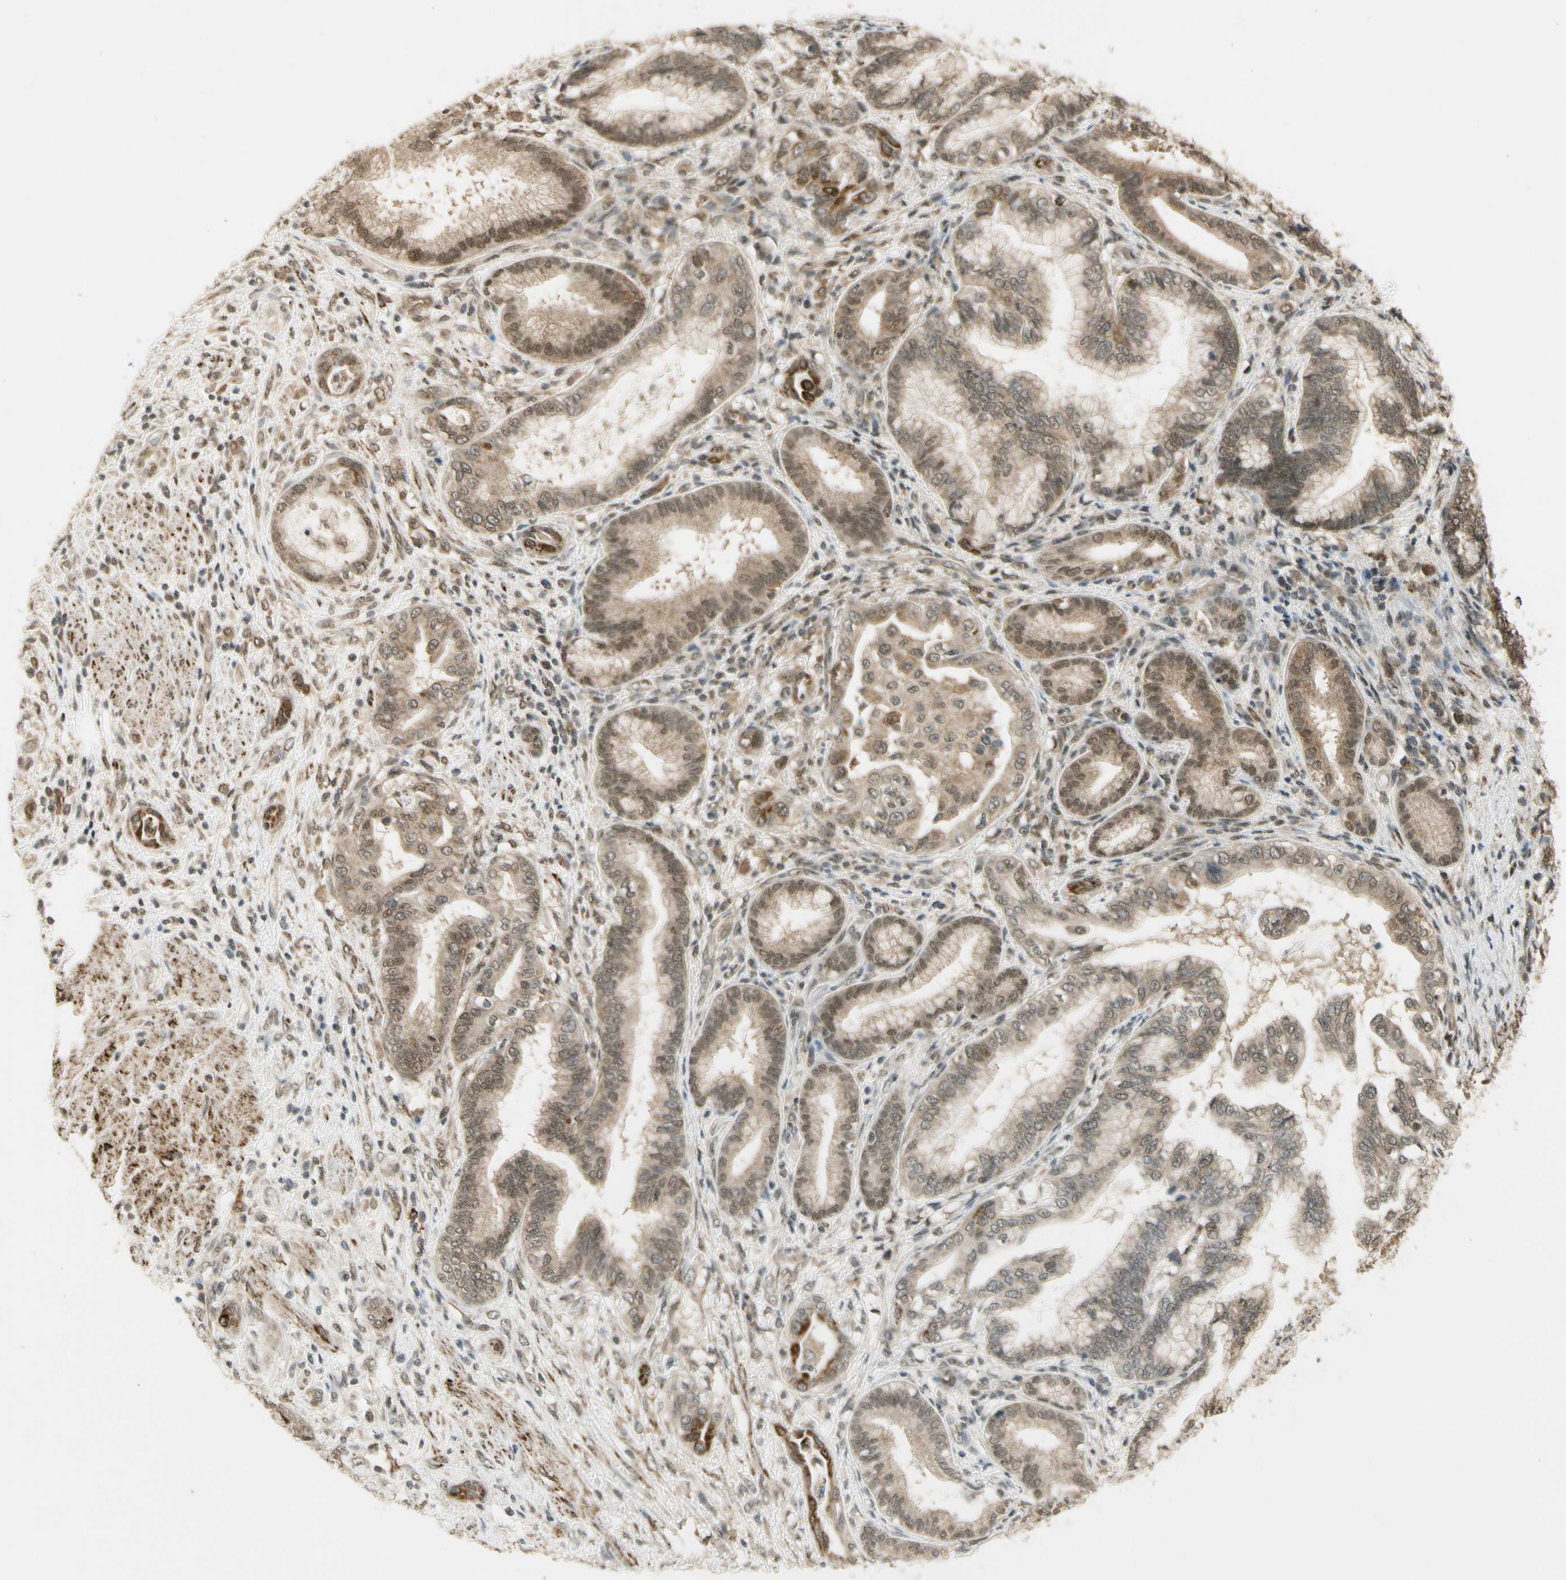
{"staining": {"intensity": "weak", "quantity": "25%-75%", "location": "cytoplasmic/membranous,nuclear"}, "tissue": "pancreatic cancer", "cell_type": "Tumor cells", "image_type": "cancer", "snomed": [{"axis": "morphology", "description": "Adenocarcinoma, NOS"}, {"axis": "topography", "description": "Pancreas"}], "caption": "A brown stain shows weak cytoplasmic/membranous and nuclear expression of a protein in human pancreatic adenocarcinoma tumor cells. (DAB (3,3'-diaminobenzidine) IHC, brown staining for protein, blue staining for nuclei).", "gene": "ZNF135", "patient": {"sex": "female", "age": 64}}